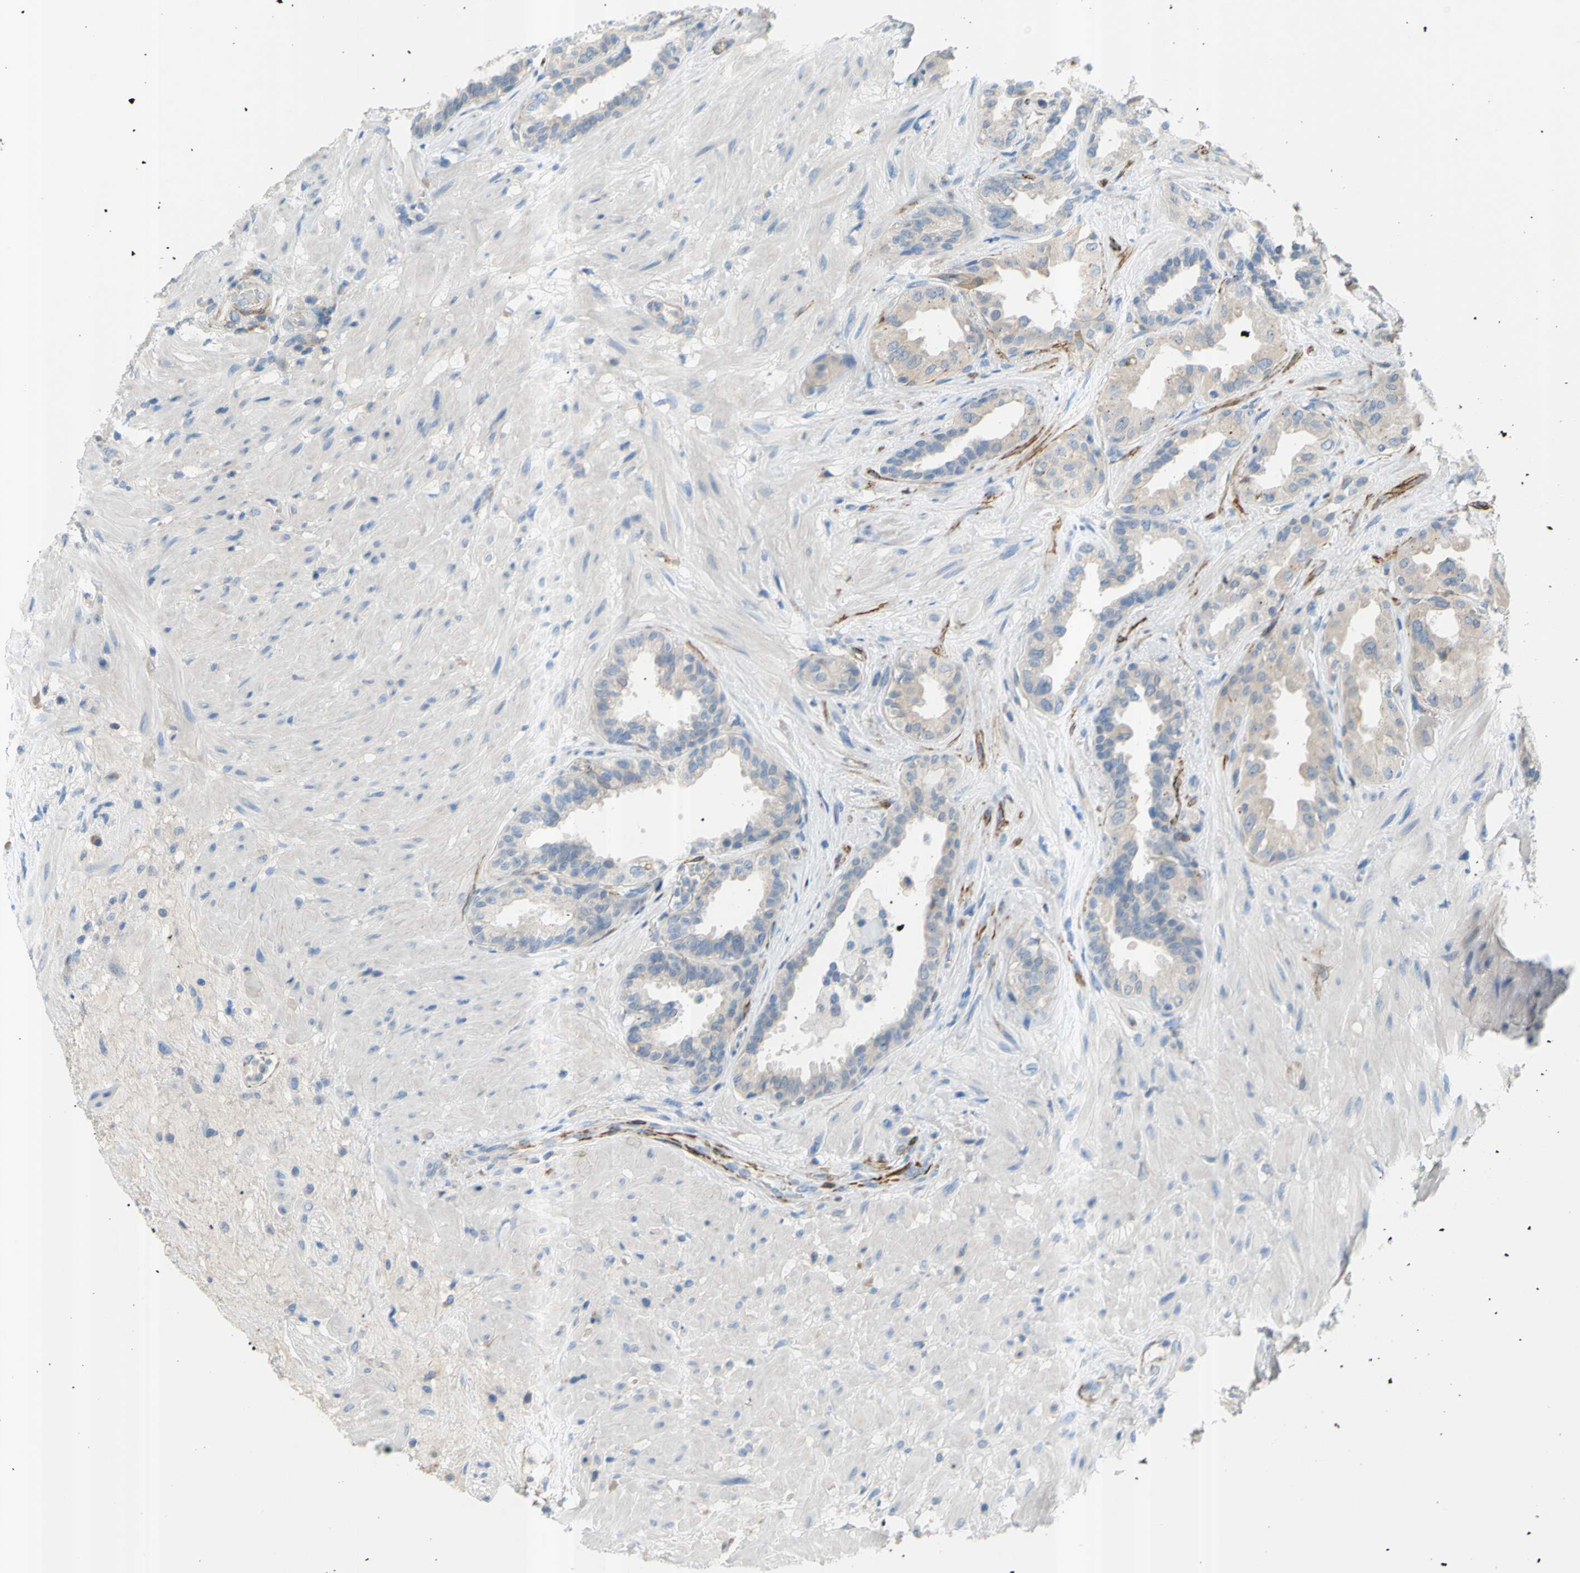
{"staining": {"intensity": "weak", "quantity": "<25%", "location": "cytoplasmic/membranous"}, "tissue": "seminal vesicle", "cell_type": "Glandular cells", "image_type": "normal", "snomed": [{"axis": "morphology", "description": "Normal tissue, NOS"}, {"axis": "topography", "description": "Seminal veicle"}], "caption": "IHC image of benign human seminal vesicle stained for a protein (brown), which exhibits no staining in glandular cells. Nuclei are stained in blue.", "gene": "PRRG2", "patient": {"sex": "male", "age": 61}}